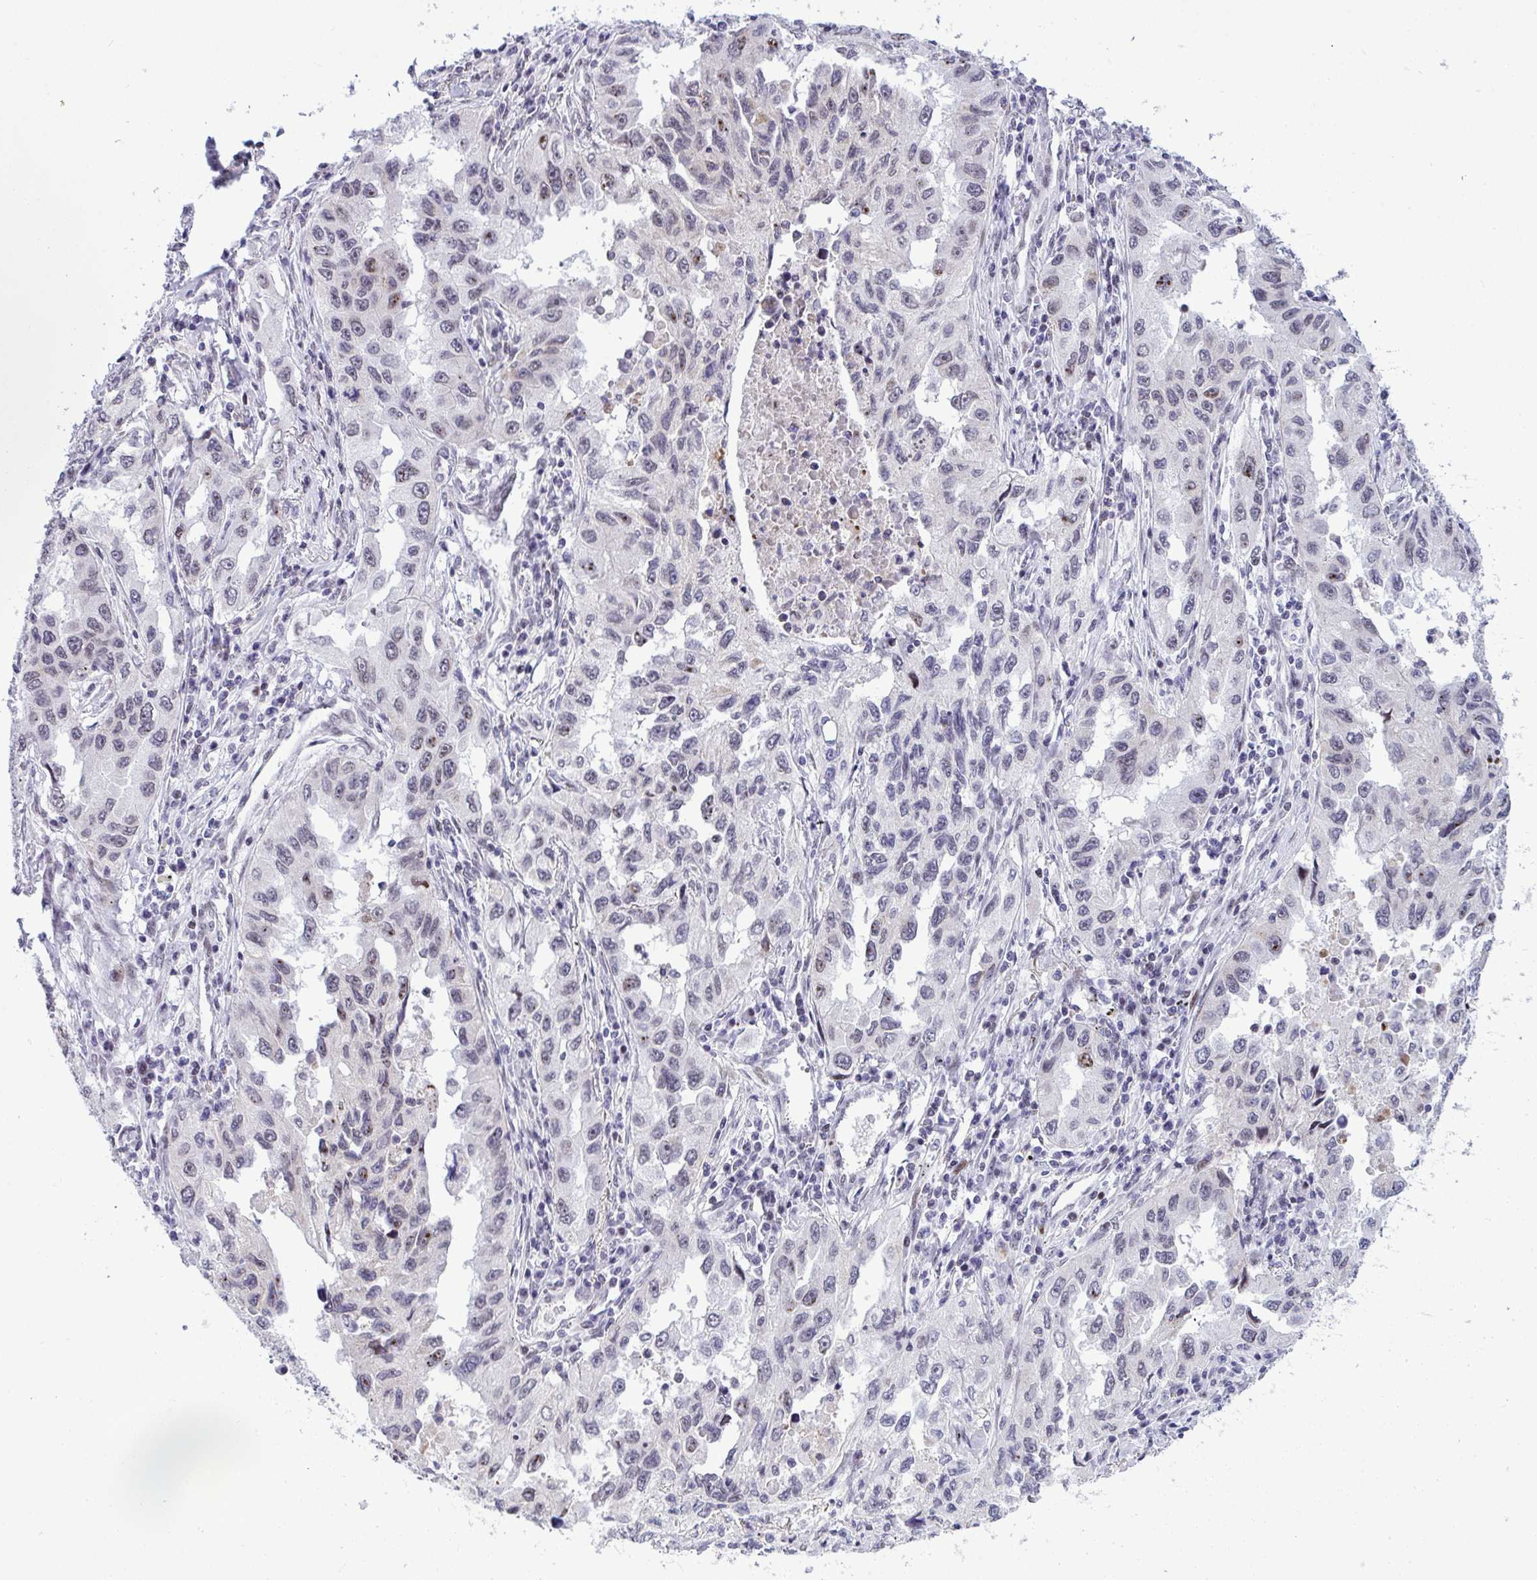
{"staining": {"intensity": "weak", "quantity": "25%-75%", "location": "nuclear"}, "tissue": "lung cancer", "cell_type": "Tumor cells", "image_type": "cancer", "snomed": [{"axis": "morphology", "description": "Adenocarcinoma, NOS"}, {"axis": "topography", "description": "Lung"}], "caption": "Weak nuclear positivity is present in approximately 25%-75% of tumor cells in lung cancer (adenocarcinoma).", "gene": "ZFHX3", "patient": {"sex": "female", "age": 73}}